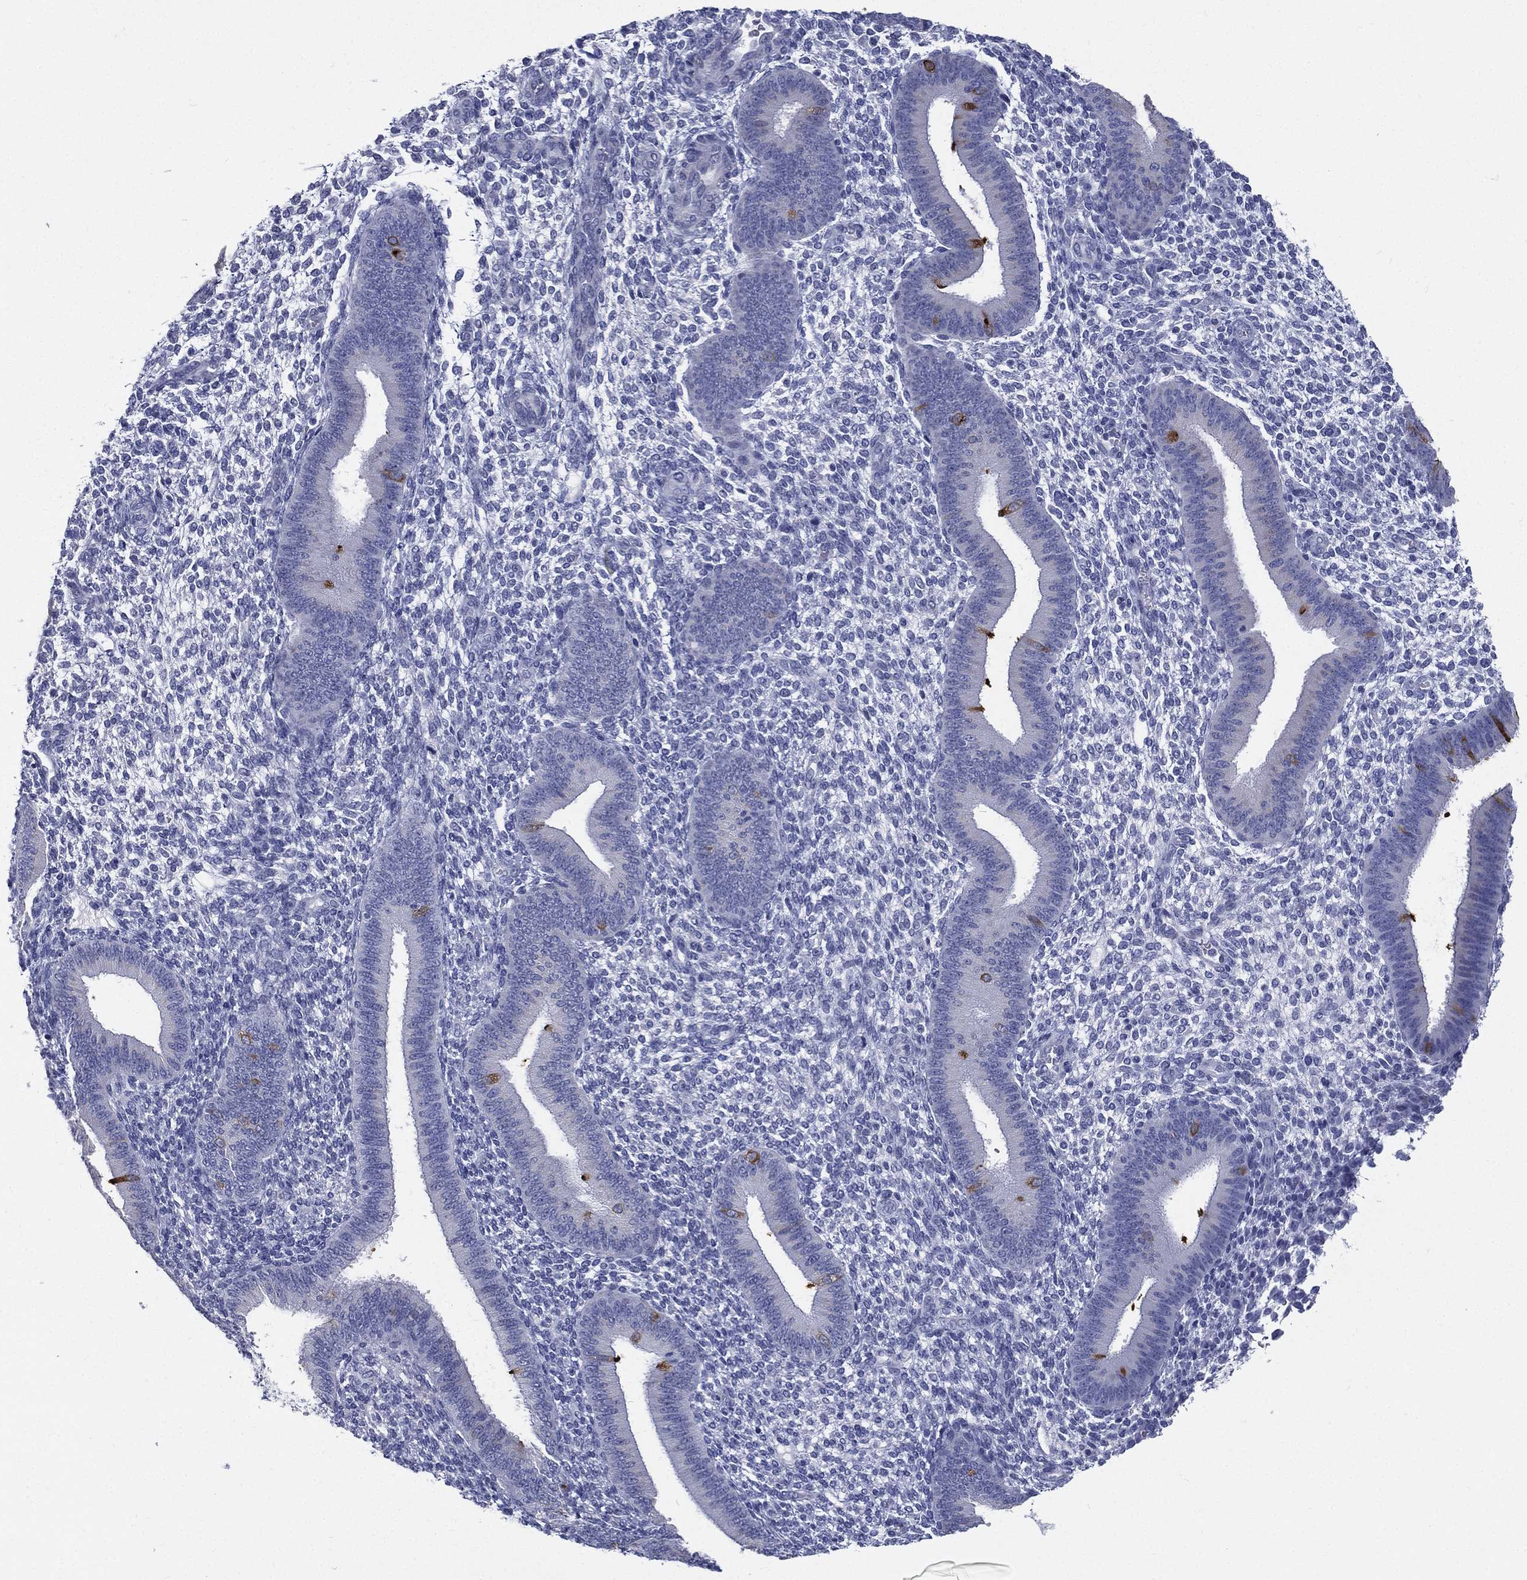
{"staining": {"intensity": "negative", "quantity": "none", "location": "none"}, "tissue": "endometrium", "cell_type": "Cells in endometrial stroma", "image_type": "normal", "snomed": [{"axis": "morphology", "description": "Normal tissue, NOS"}, {"axis": "topography", "description": "Endometrium"}], "caption": "Cells in endometrial stroma show no significant expression in normal endometrium.", "gene": "RSPH4A", "patient": {"sex": "female", "age": 39}}